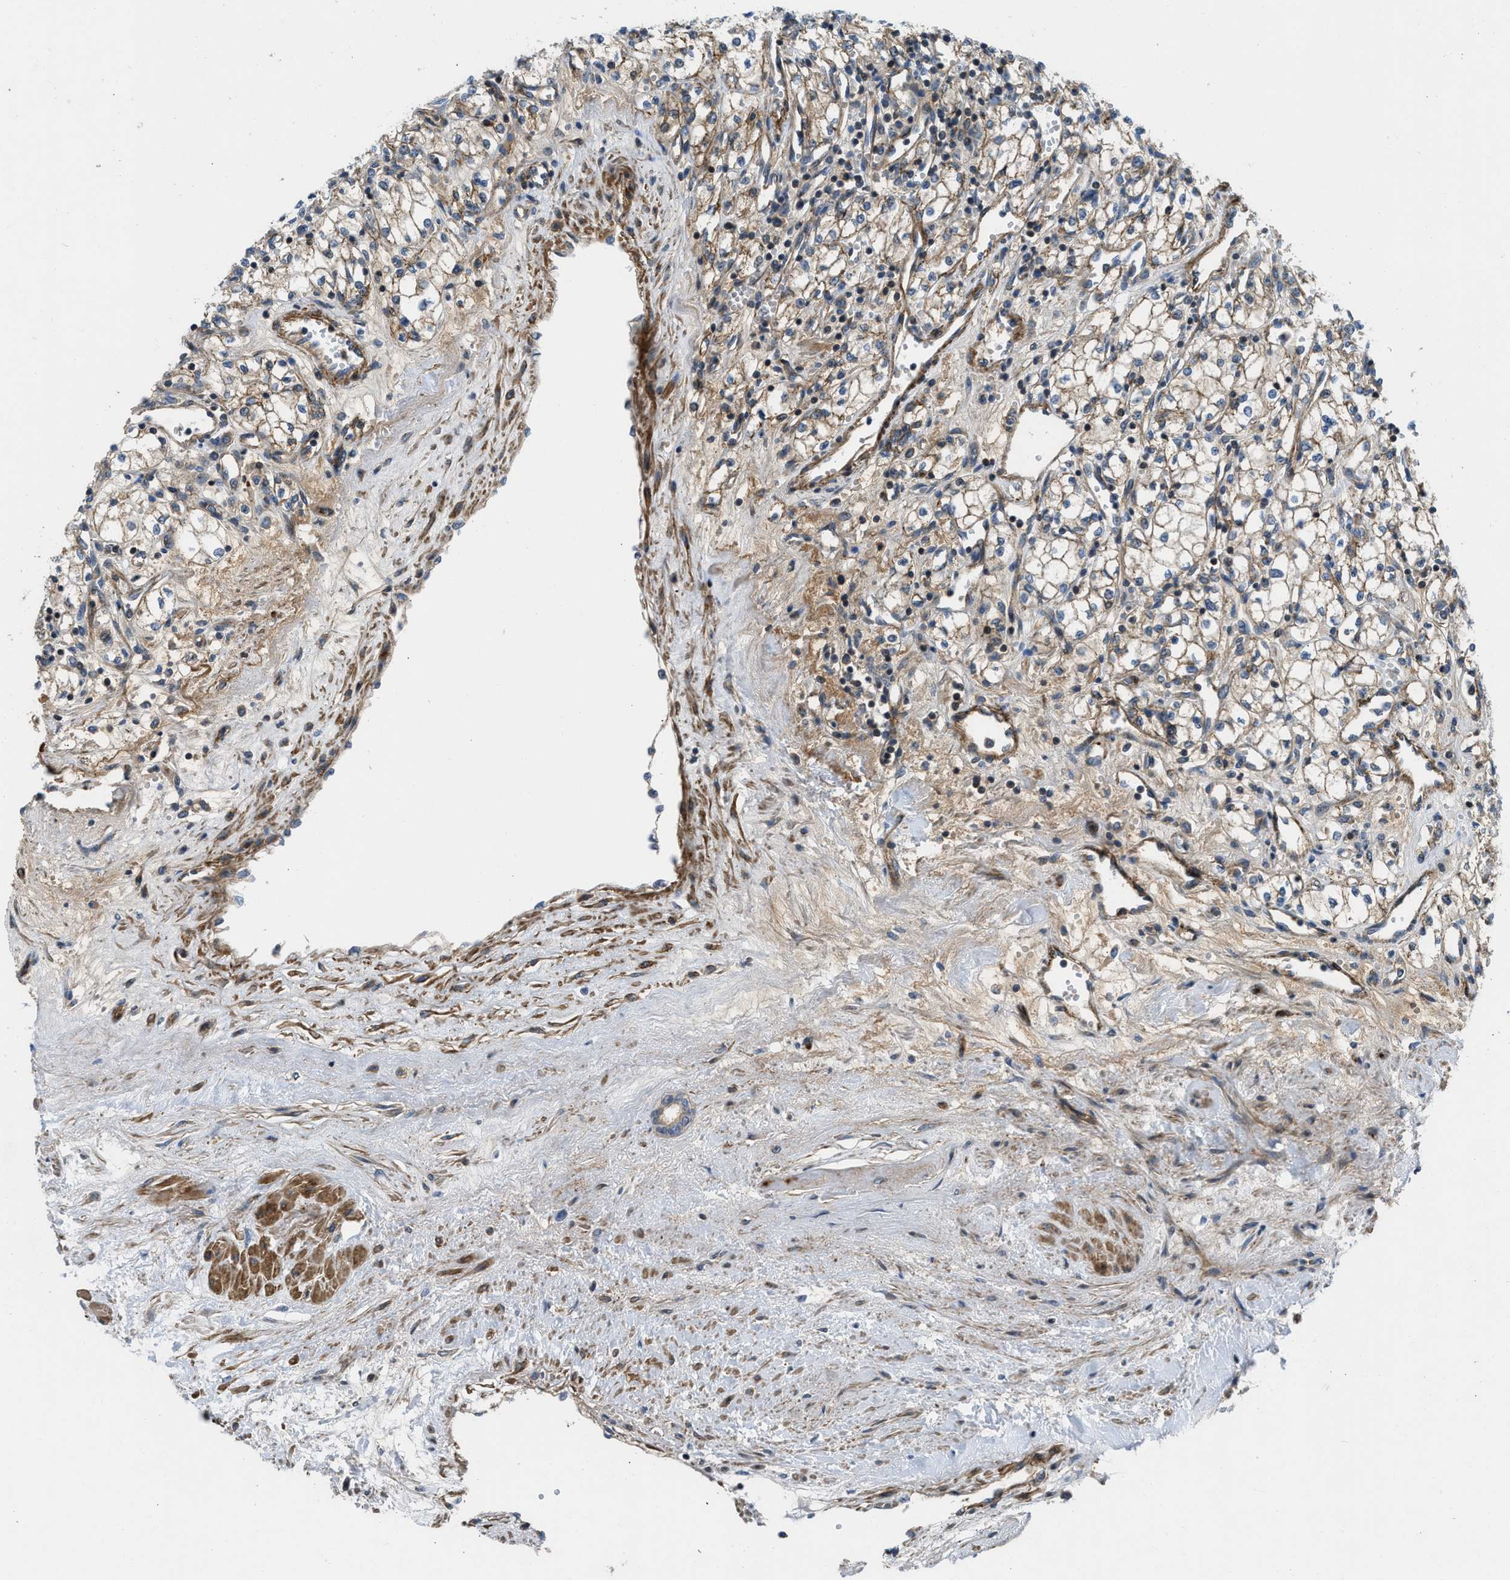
{"staining": {"intensity": "moderate", "quantity": ">75%", "location": "cytoplasmic/membranous"}, "tissue": "renal cancer", "cell_type": "Tumor cells", "image_type": "cancer", "snomed": [{"axis": "morphology", "description": "Adenocarcinoma, NOS"}, {"axis": "topography", "description": "Kidney"}], "caption": "Brown immunohistochemical staining in human renal adenocarcinoma displays moderate cytoplasmic/membranous positivity in about >75% of tumor cells. The protein of interest is stained brown, and the nuclei are stained in blue (DAB IHC with brightfield microscopy, high magnification).", "gene": "NYNRIN", "patient": {"sex": "male", "age": 59}}